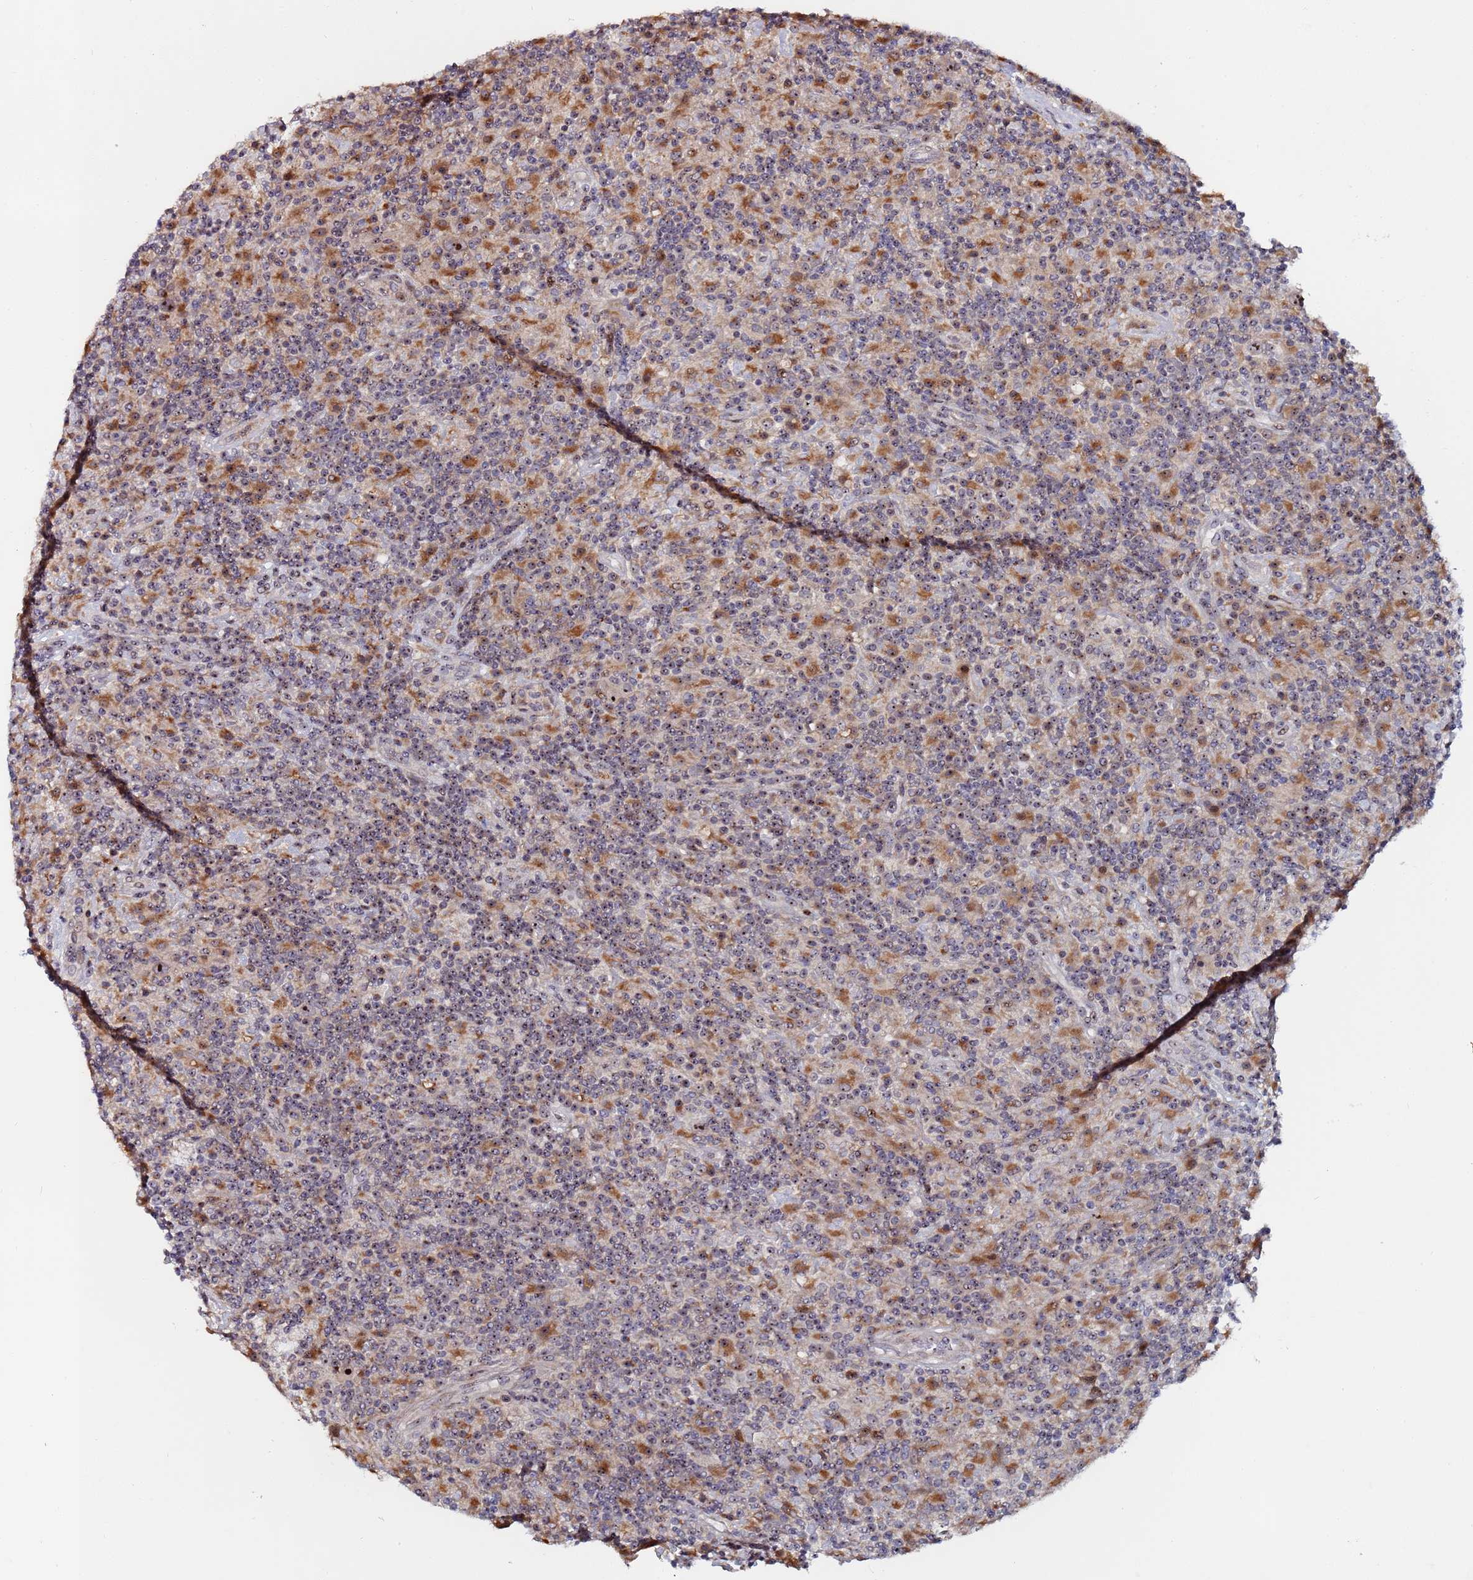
{"staining": {"intensity": "strong", "quantity": "25%-75%", "location": "nuclear"}, "tissue": "lymphoma", "cell_type": "Tumor cells", "image_type": "cancer", "snomed": [{"axis": "morphology", "description": "Hodgkin's disease, NOS"}, {"axis": "topography", "description": "Lymph node"}], "caption": "DAB immunohistochemical staining of human Hodgkin's disease displays strong nuclear protein positivity in about 25%-75% of tumor cells.", "gene": "KRI1", "patient": {"sex": "male", "age": 70}}